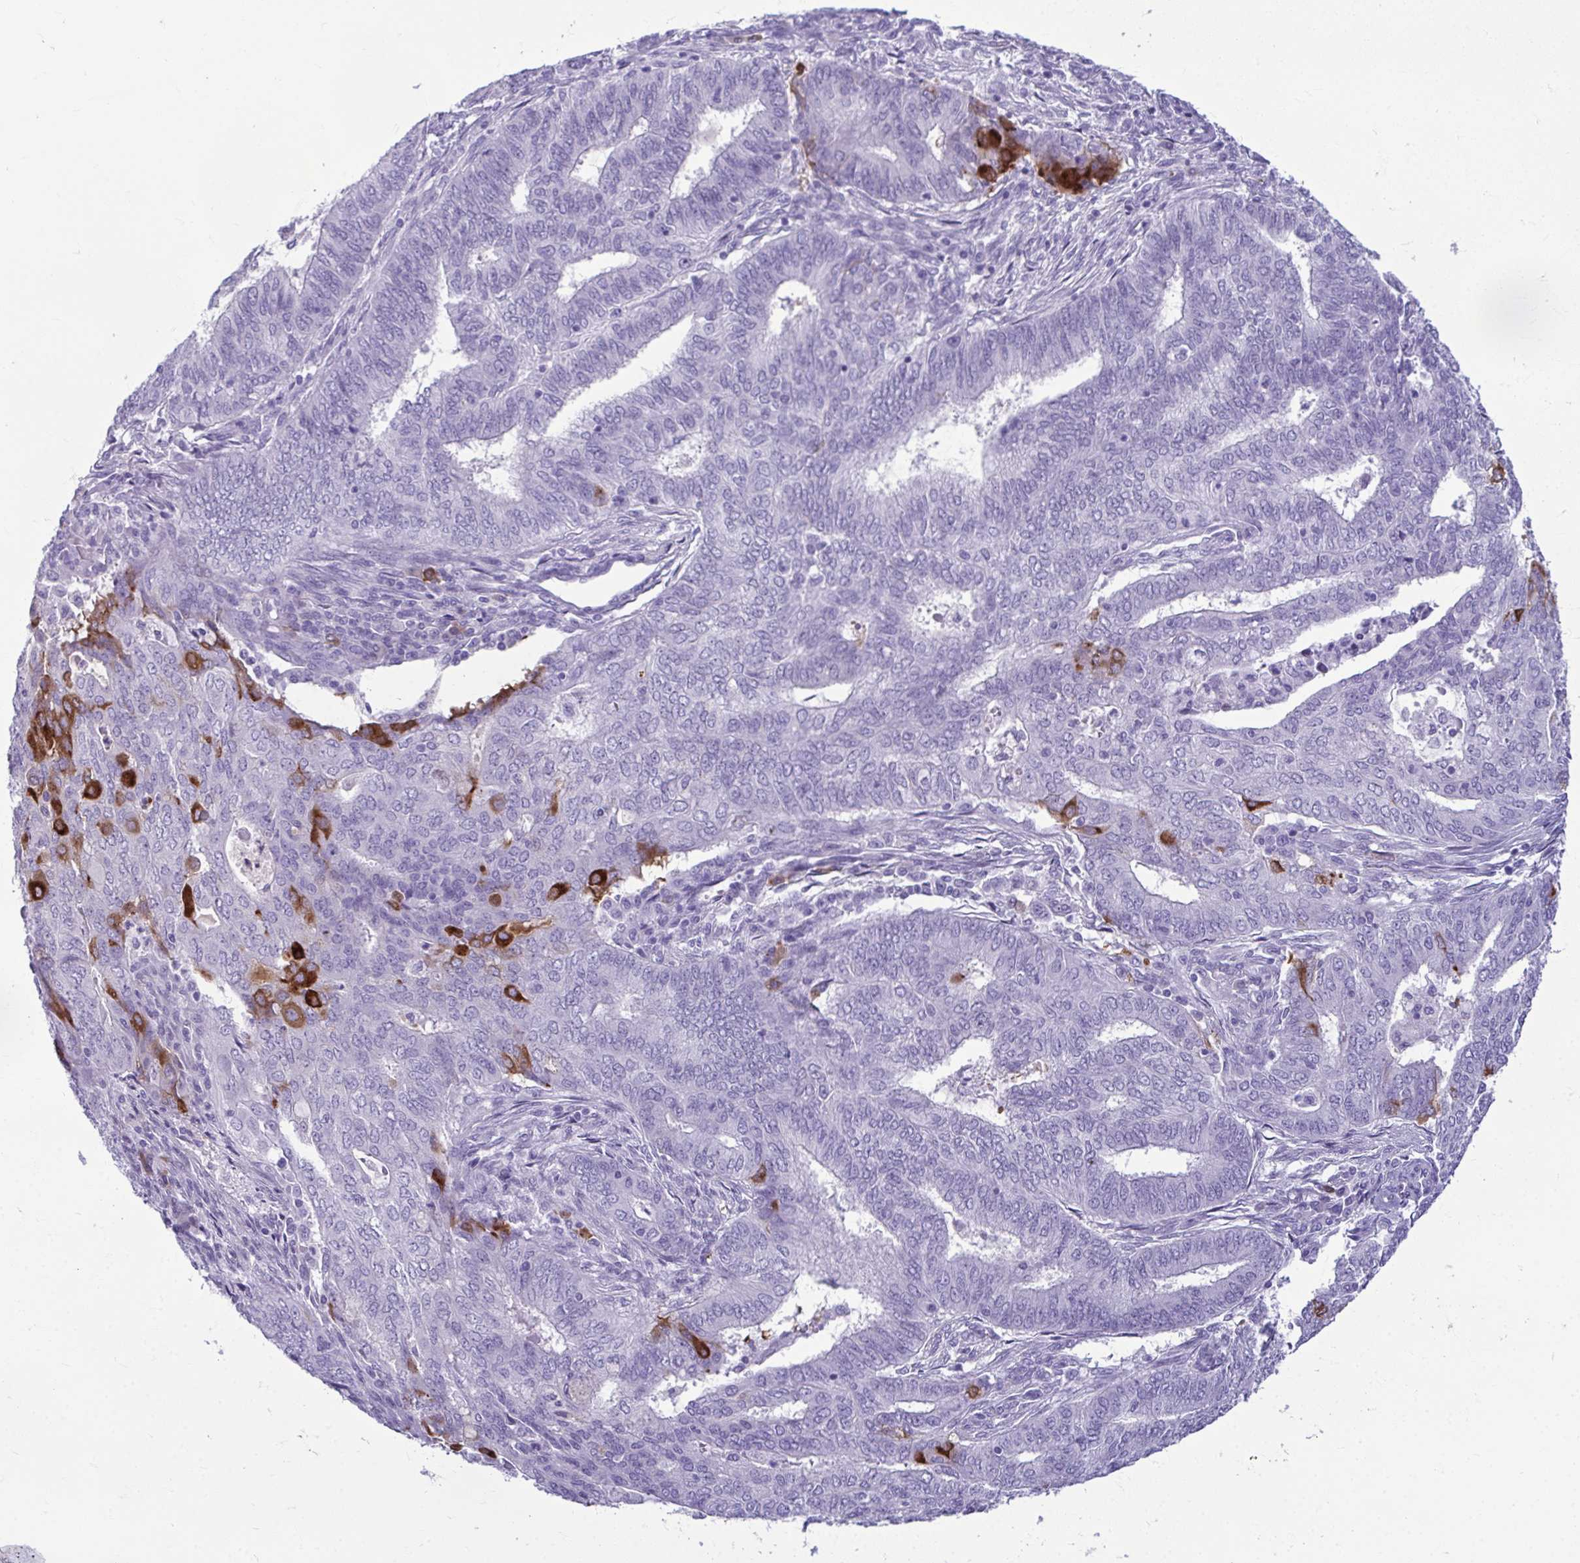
{"staining": {"intensity": "strong", "quantity": "<25%", "location": "cytoplasmic/membranous"}, "tissue": "endometrial cancer", "cell_type": "Tumor cells", "image_type": "cancer", "snomed": [{"axis": "morphology", "description": "Adenocarcinoma, NOS"}, {"axis": "topography", "description": "Endometrium"}], "caption": "Strong cytoplasmic/membranous expression is appreciated in approximately <25% of tumor cells in endometrial cancer.", "gene": "SERPINI1", "patient": {"sex": "female", "age": 62}}